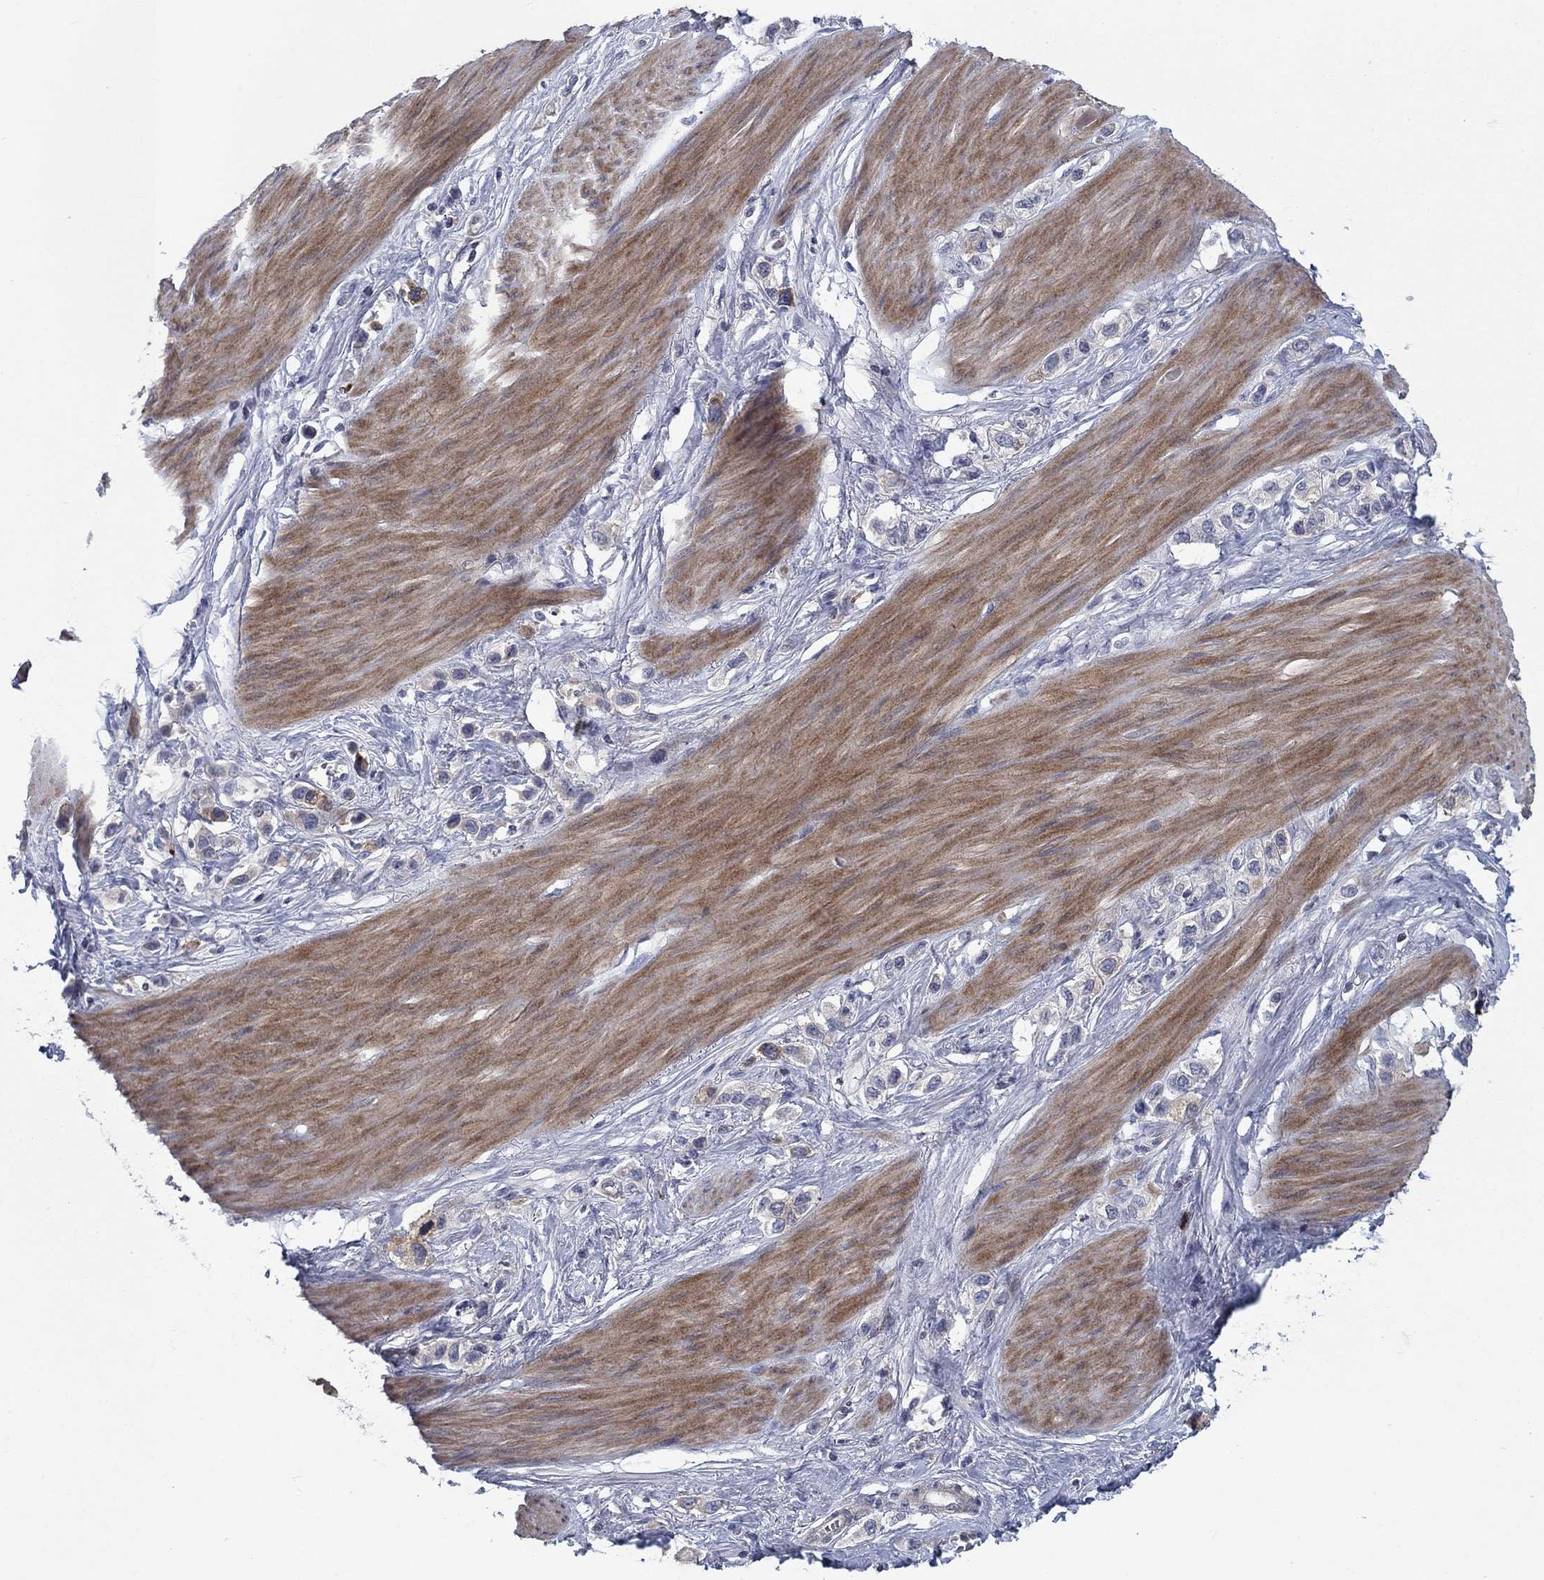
{"staining": {"intensity": "negative", "quantity": "none", "location": "none"}, "tissue": "stomach cancer", "cell_type": "Tumor cells", "image_type": "cancer", "snomed": [{"axis": "morphology", "description": "Normal tissue, NOS"}, {"axis": "morphology", "description": "Adenocarcinoma, NOS"}, {"axis": "morphology", "description": "Adenocarcinoma, High grade"}, {"axis": "topography", "description": "Stomach, upper"}, {"axis": "topography", "description": "Stomach"}], "caption": "A histopathology image of human adenocarcinoma (high-grade) (stomach) is negative for staining in tumor cells. (Immunohistochemistry (ihc), brightfield microscopy, high magnification).", "gene": "KIF15", "patient": {"sex": "female", "age": 65}}